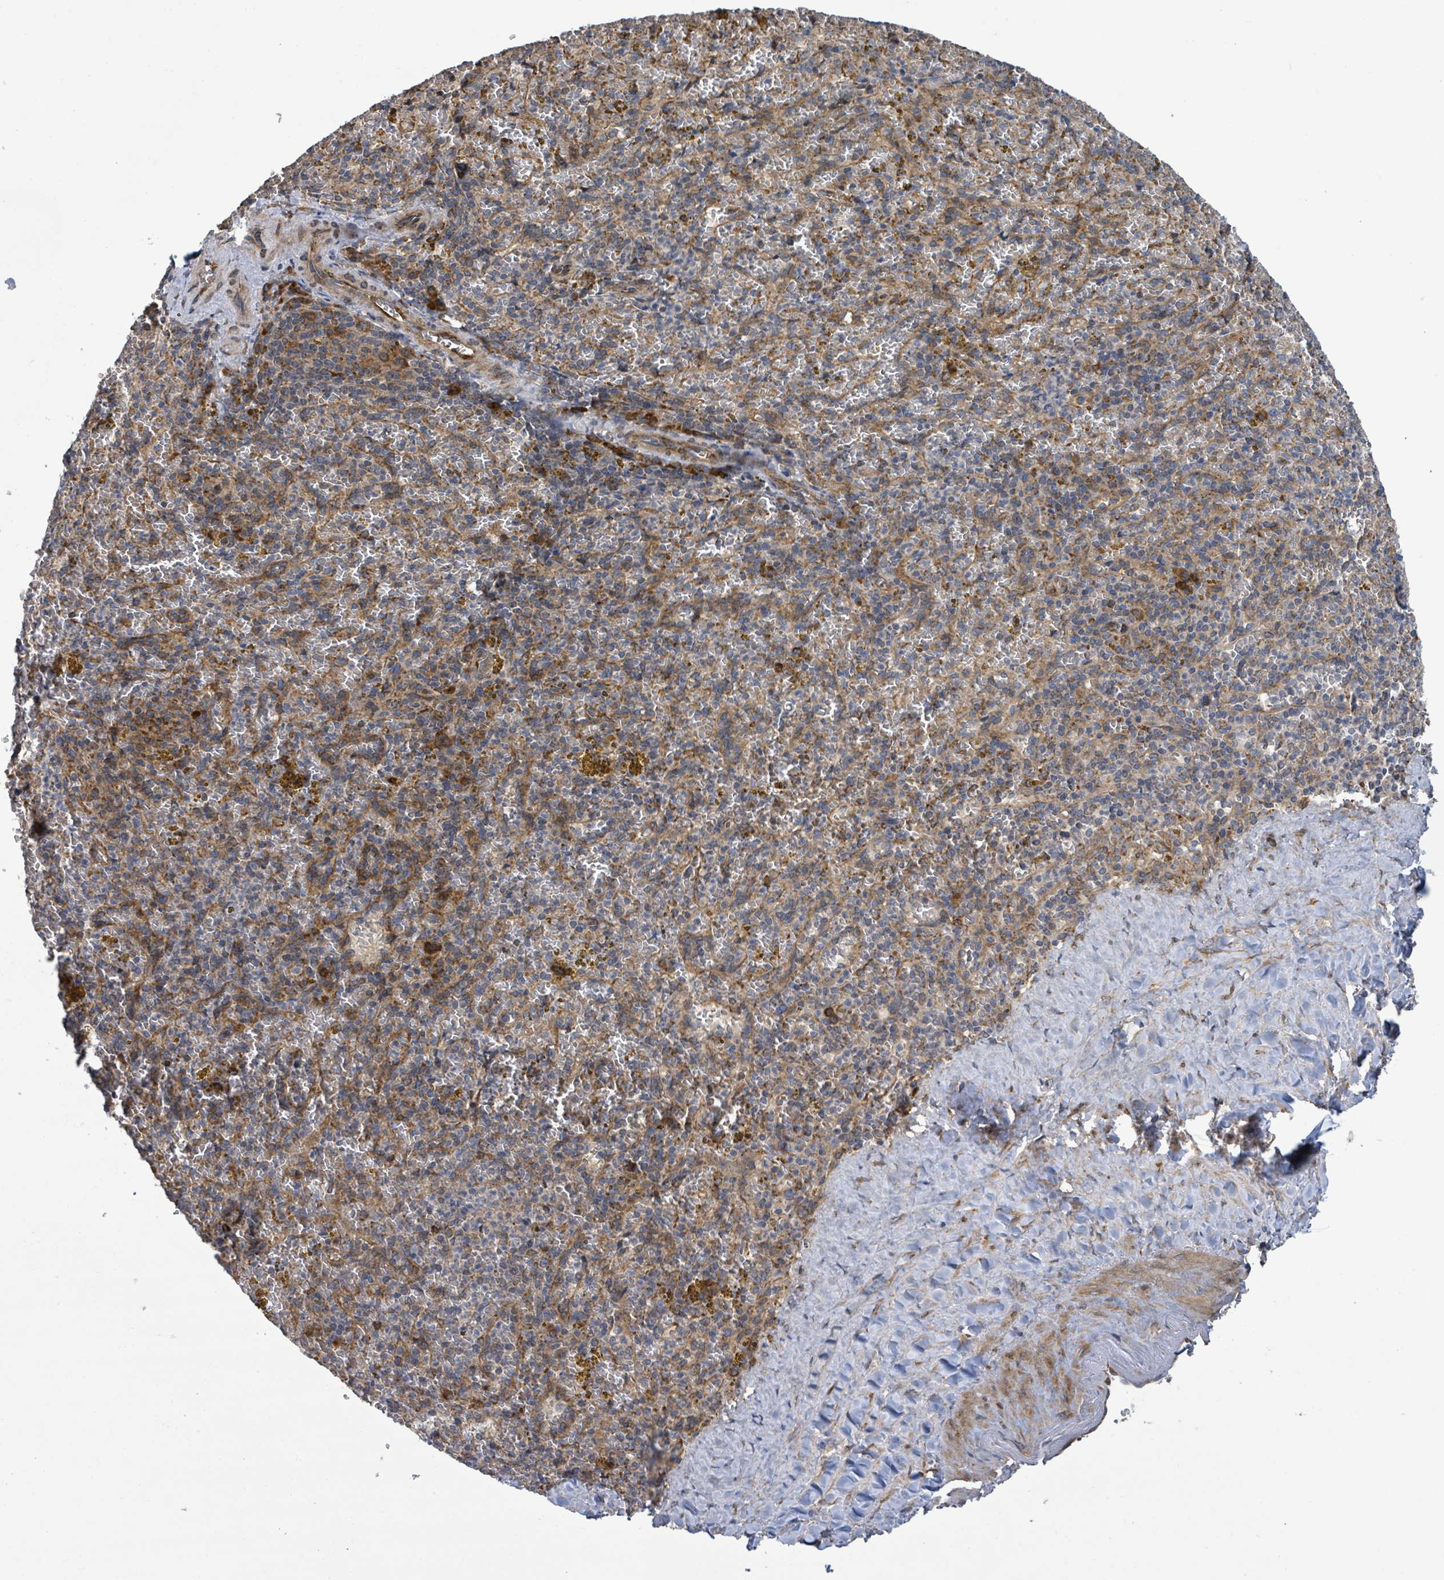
{"staining": {"intensity": "moderate", "quantity": "<25%", "location": "cytoplasmic/membranous"}, "tissue": "spleen", "cell_type": "Cells in red pulp", "image_type": "normal", "snomed": [{"axis": "morphology", "description": "Normal tissue, NOS"}, {"axis": "topography", "description": "Spleen"}], "caption": "Immunohistochemical staining of normal spleen reveals moderate cytoplasmic/membranous protein positivity in approximately <25% of cells in red pulp.", "gene": "NOMO1", "patient": {"sex": "male", "age": 57}}